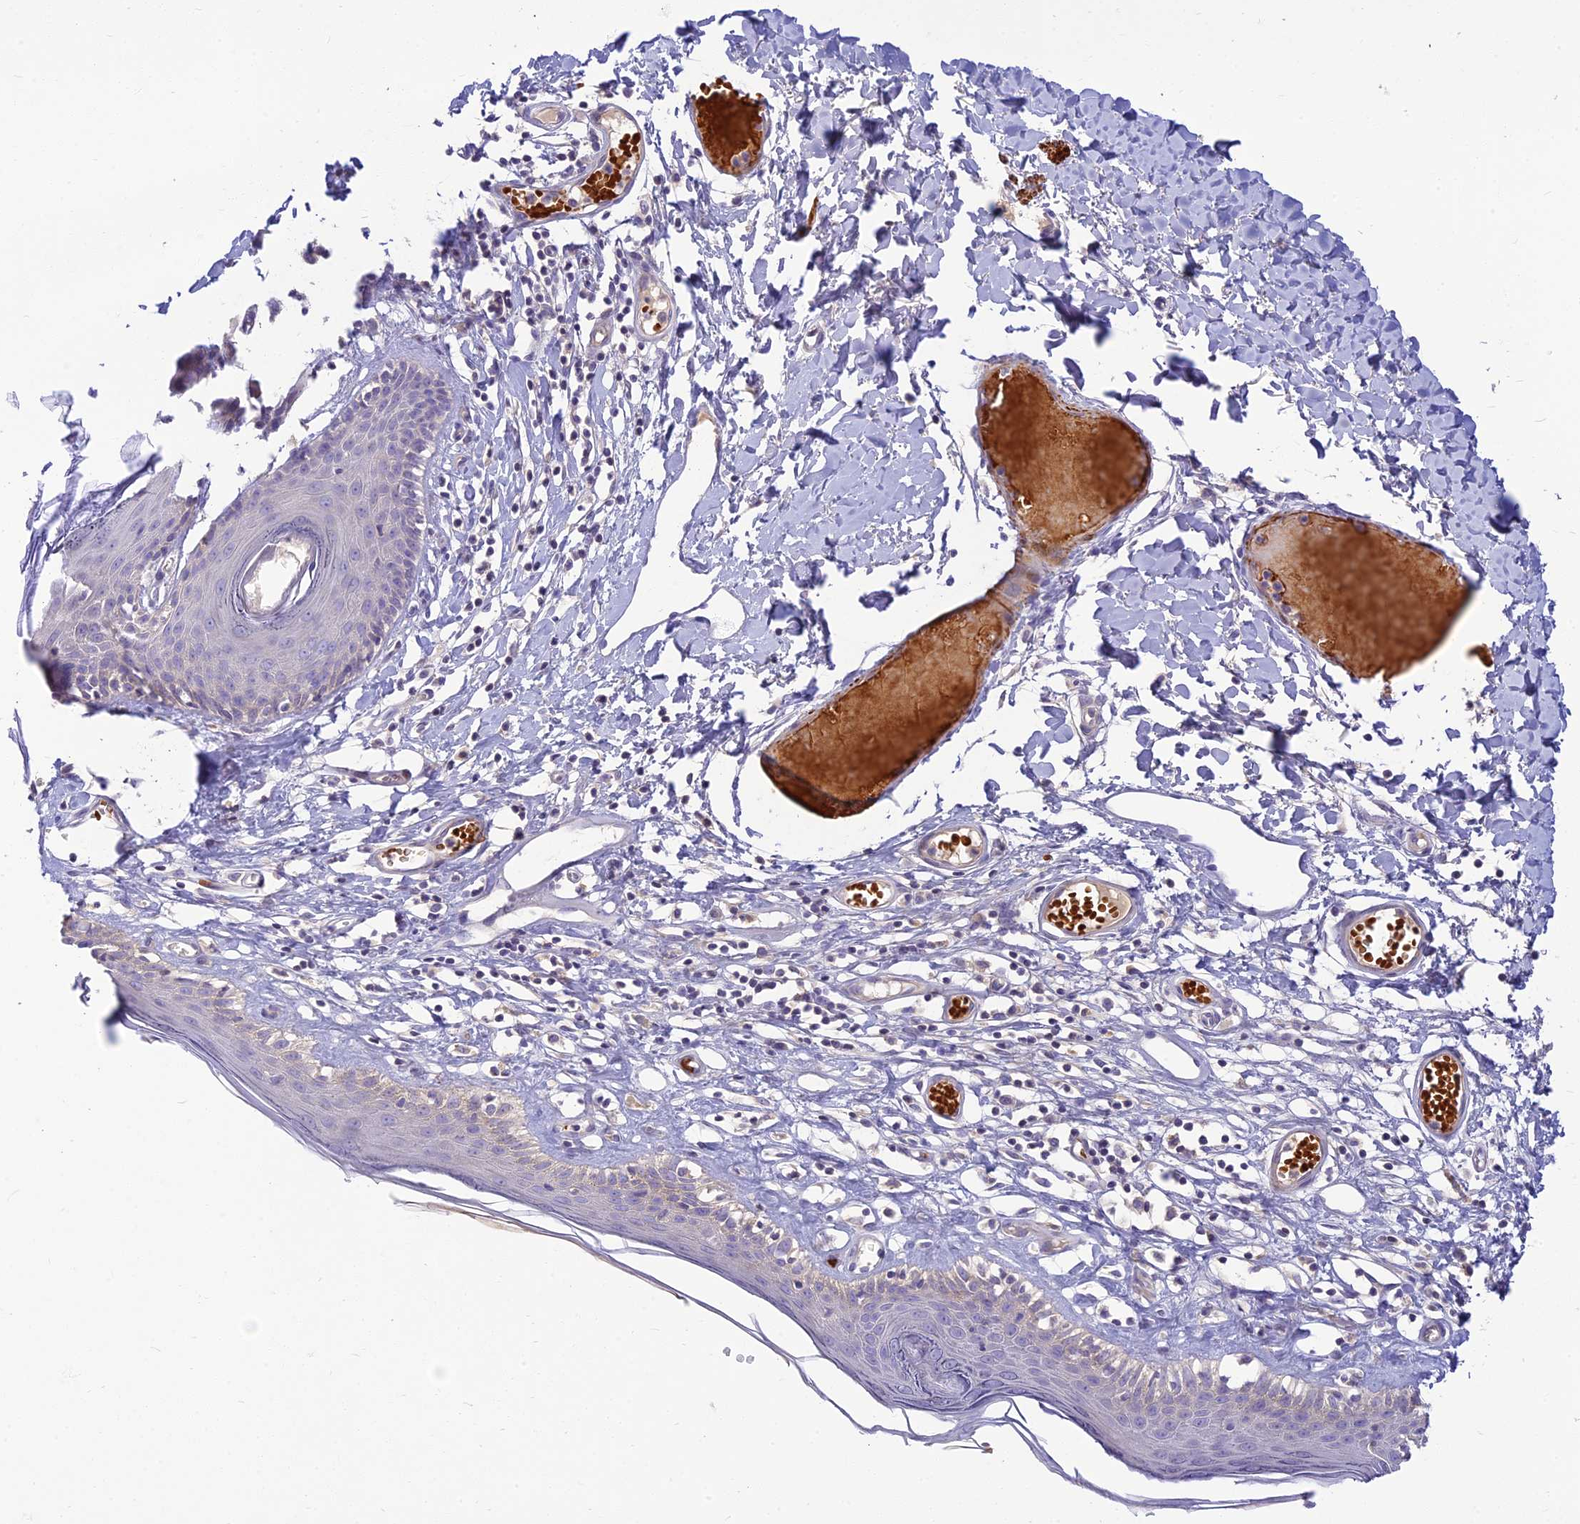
{"staining": {"intensity": "negative", "quantity": "none", "location": "none"}, "tissue": "skin", "cell_type": "Epidermal cells", "image_type": "normal", "snomed": [{"axis": "morphology", "description": "Normal tissue, NOS"}, {"axis": "topography", "description": "Adipose tissue"}, {"axis": "topography", "description": "Vascular tissue"}, {"axis": "topography", "description": "Vulva"}, {"axis": "topography", "description": "Peripheral nerve tissue"}], "caption": "A photomicrograph of skin stained for a protein exhibits no brown staining in epidermal cells. (DAB IHC visualized using brightfield microscopy, high magnification).", "gene": "CLIP4", "patient": {"sex": "female", "age": 86}}